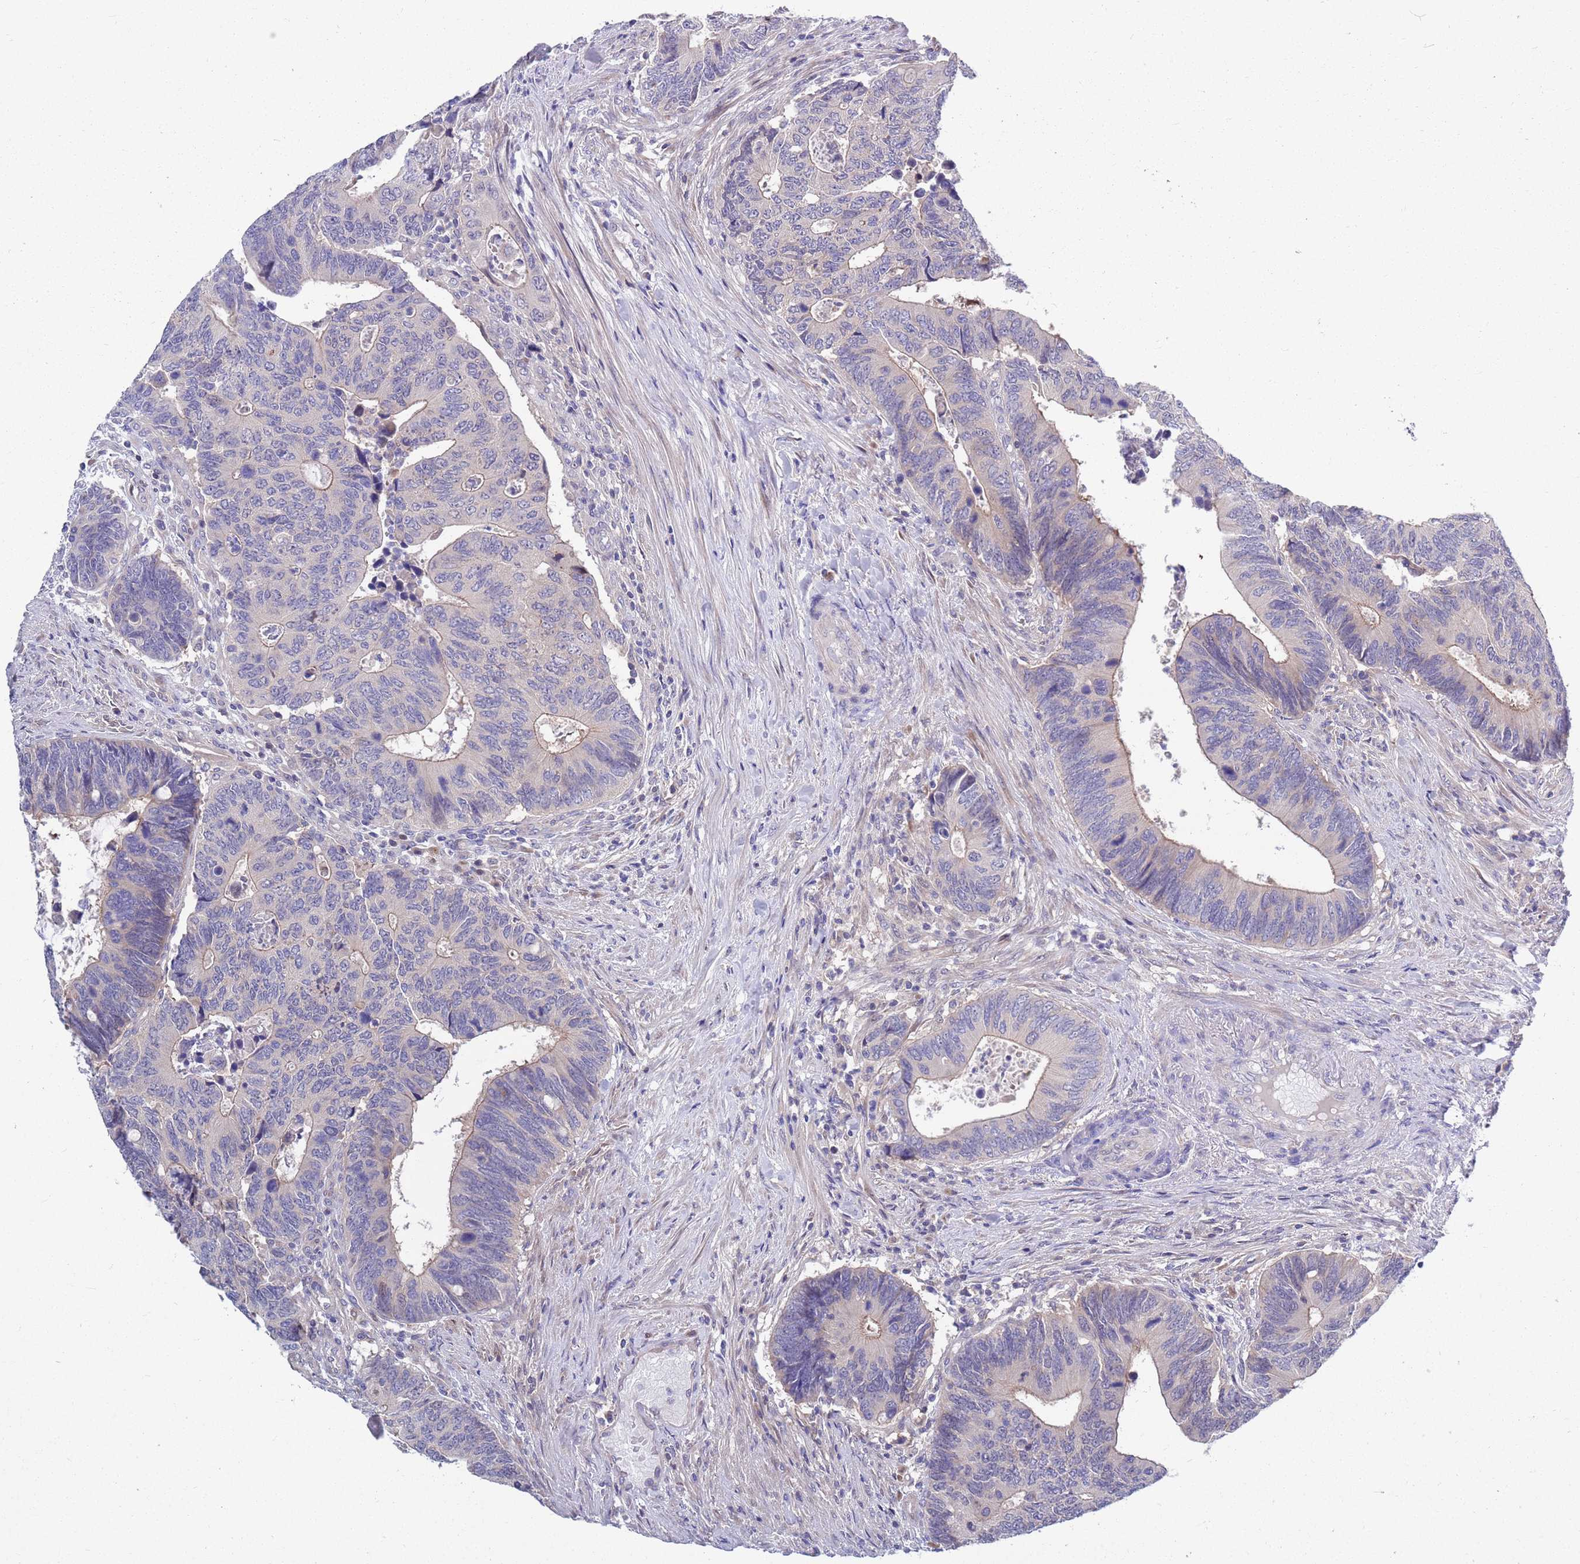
{"staining": {"intensity": "weak", "quantity": "<25%", "location": "cytoplasmic/membranous"}, "tissue": "colorectal cancer", "cell_type": "Tumor cells", "image_type": "cancer", "snomed": [{"axis": "morphology", "description": "Adenocarcinoma, NOS"}, {"axis": "topography", "description": "Colon"}], "caption": "Immunohistochemical staining of human colorectal cancer (adenocarcinoma) exhibits no significant staining in tumor cells. (Stains: DAB (3,3'-diaminobenzidine) IHC with hematoxylin counter stain, Microscopy: brightfield microscopy at high magnification).", "gene": "KLHL29", "patient": {"sex": "male", "age": 87}}